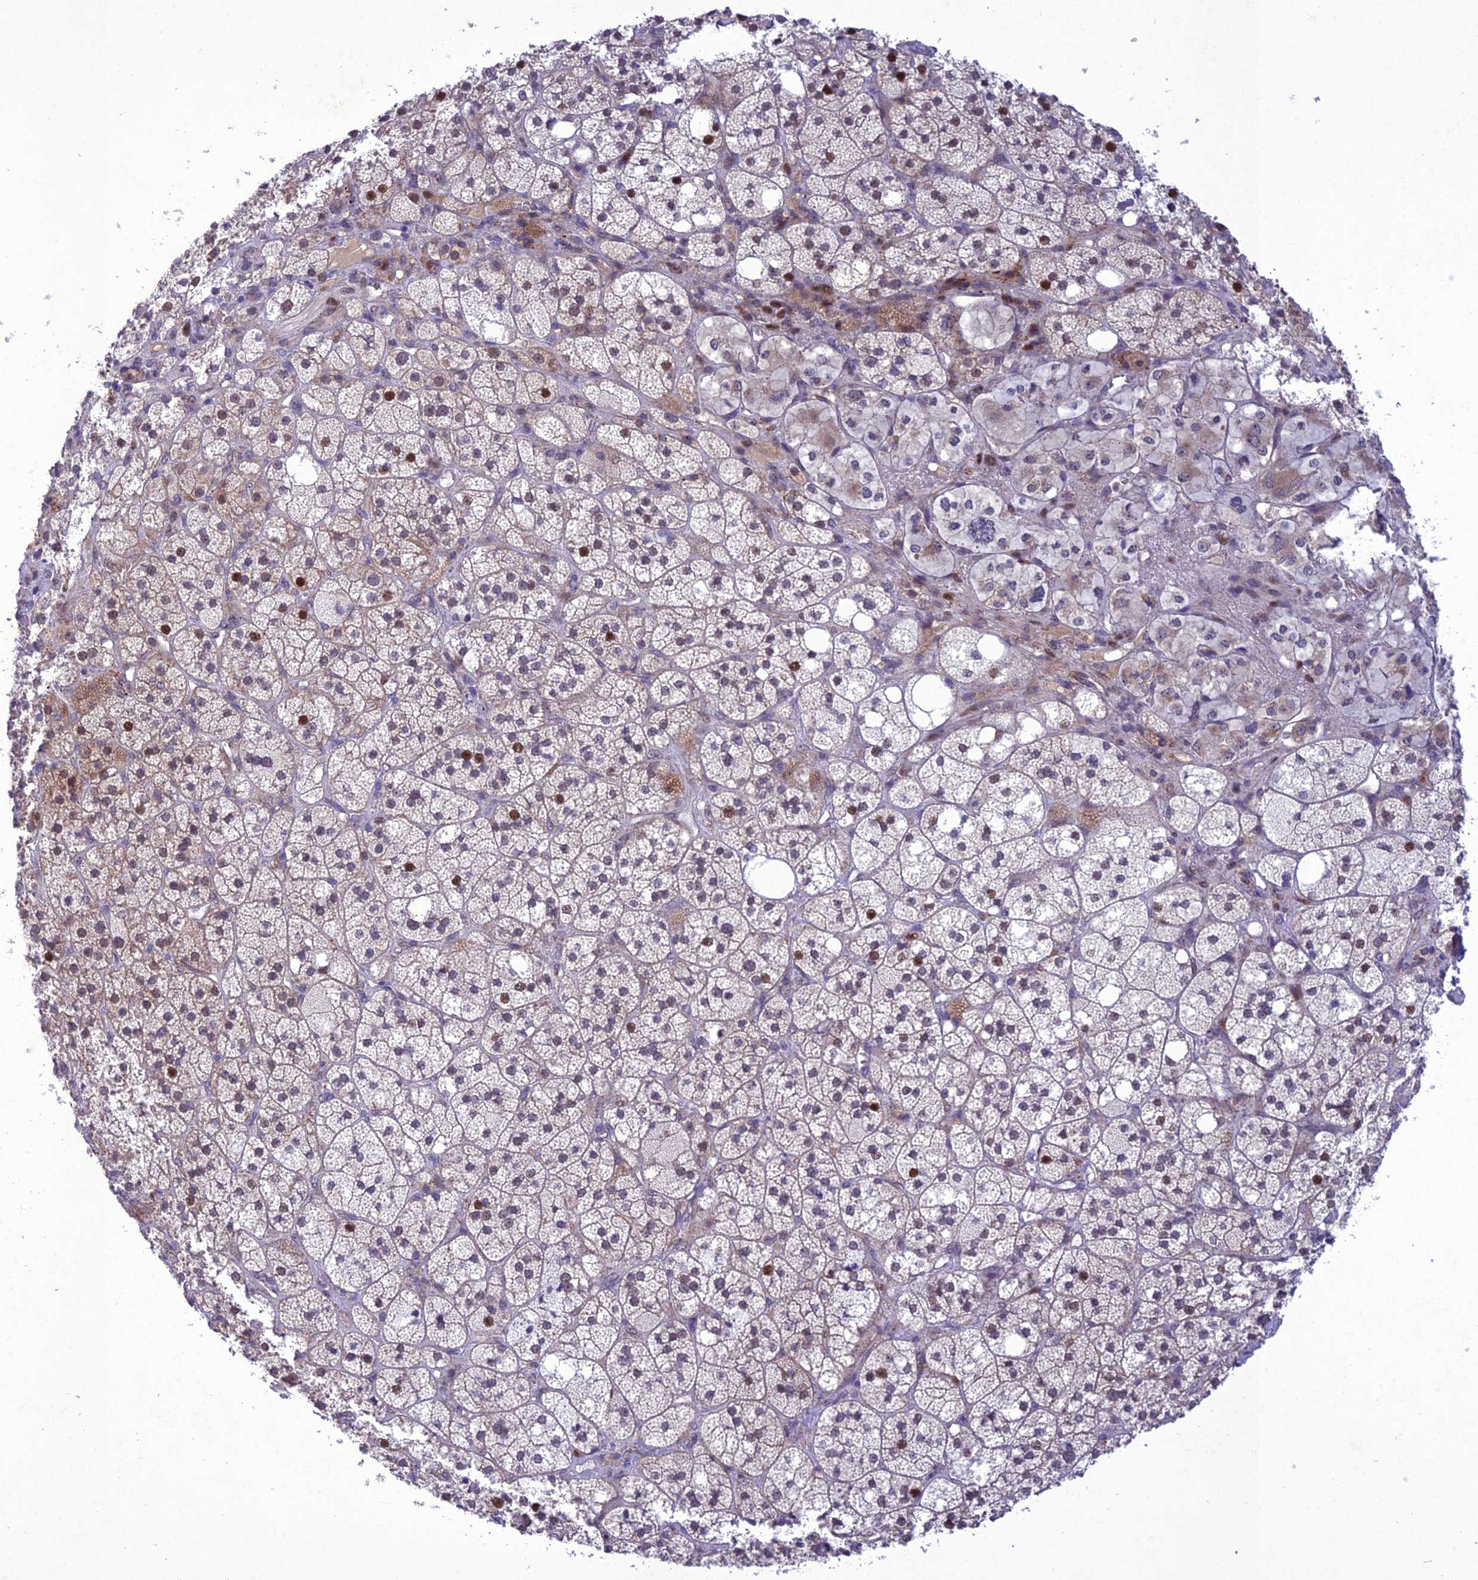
{"staining": {"intensity": "moderate", "quantity": "<25%", "location": "nuclear"}, "tissue": "adrenal gland", "cell_type": "Glandular cells", "image_type": "normal", "snomed": [{"axis": "morphology", "description": "Normal tissue, NOS"}, {"axis": "topography", "description": "Adrenal gland"}], "caption": "High-power microscopy captured an immunohistochemistry (IHC) image of benign adrenal gland, revealing moderate nuclear expression in approximately <25% of glandular cells.", "gene": "ANKRD52", "patient": {"sex": "male", "age": 61}}